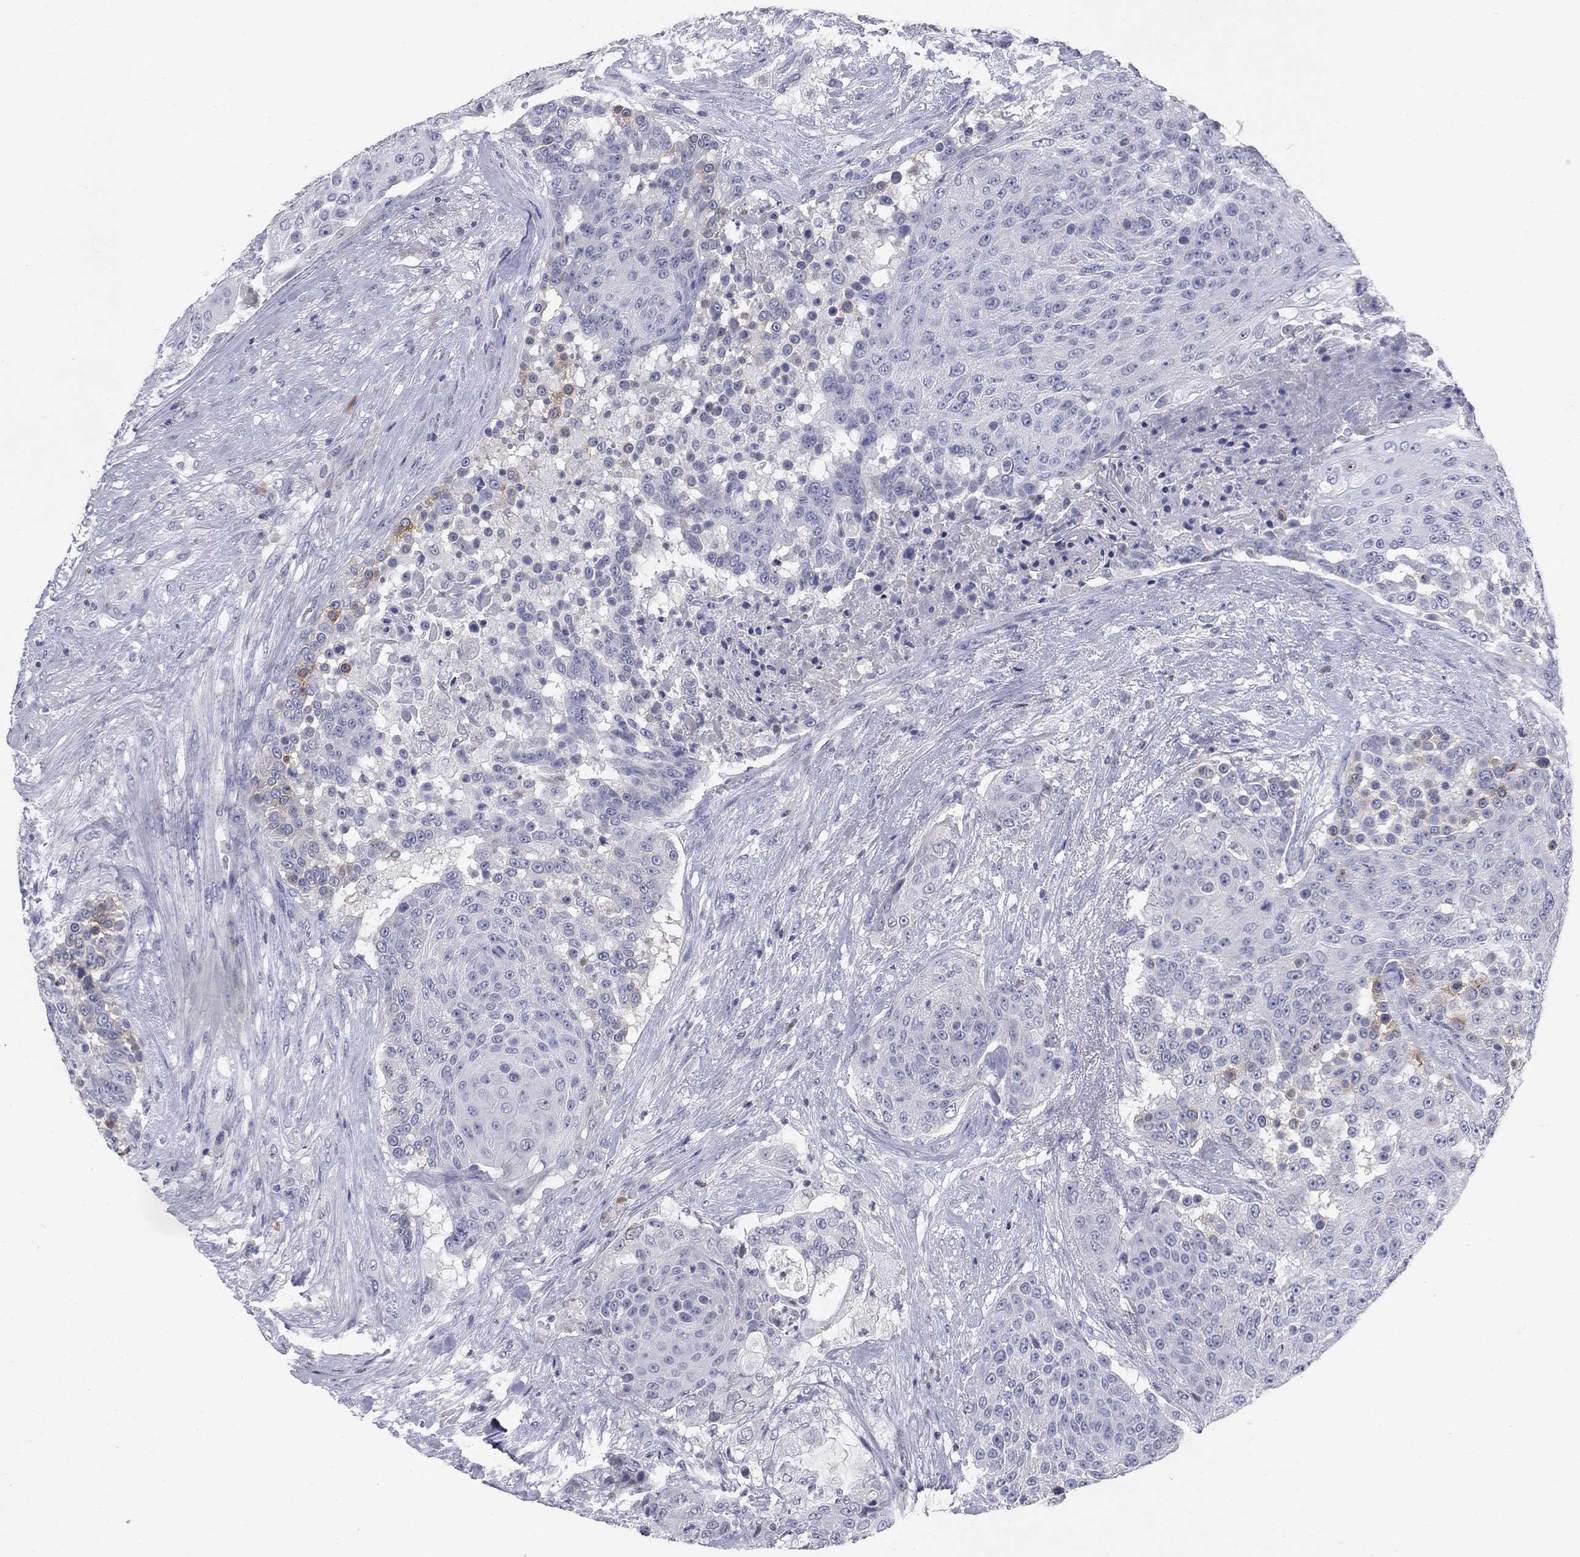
{"staining": {"intensity": "moderate", "quantity": "<25%", "location": "cytoplasmic/membranous"}, "tissue": "urothelial cancer", "cell_type": "Tumor cells", "image_type": "cancer", "snomed": [{"axis": "morphology", "description": "Urothelial carcinoma, High grade"}, {"axis": "topography", "description": "Urinary bladder"}], "caption": "A high-resolution histopathology image shows immunohistochemistry staining of high-grade urothelial carcinoma, which reveals moderate cytoplasmic/membranous positivity in approximately <25% of tumor cells.", "gene": "NTRK2", "patient": {"sex": "female", "age": 63}}